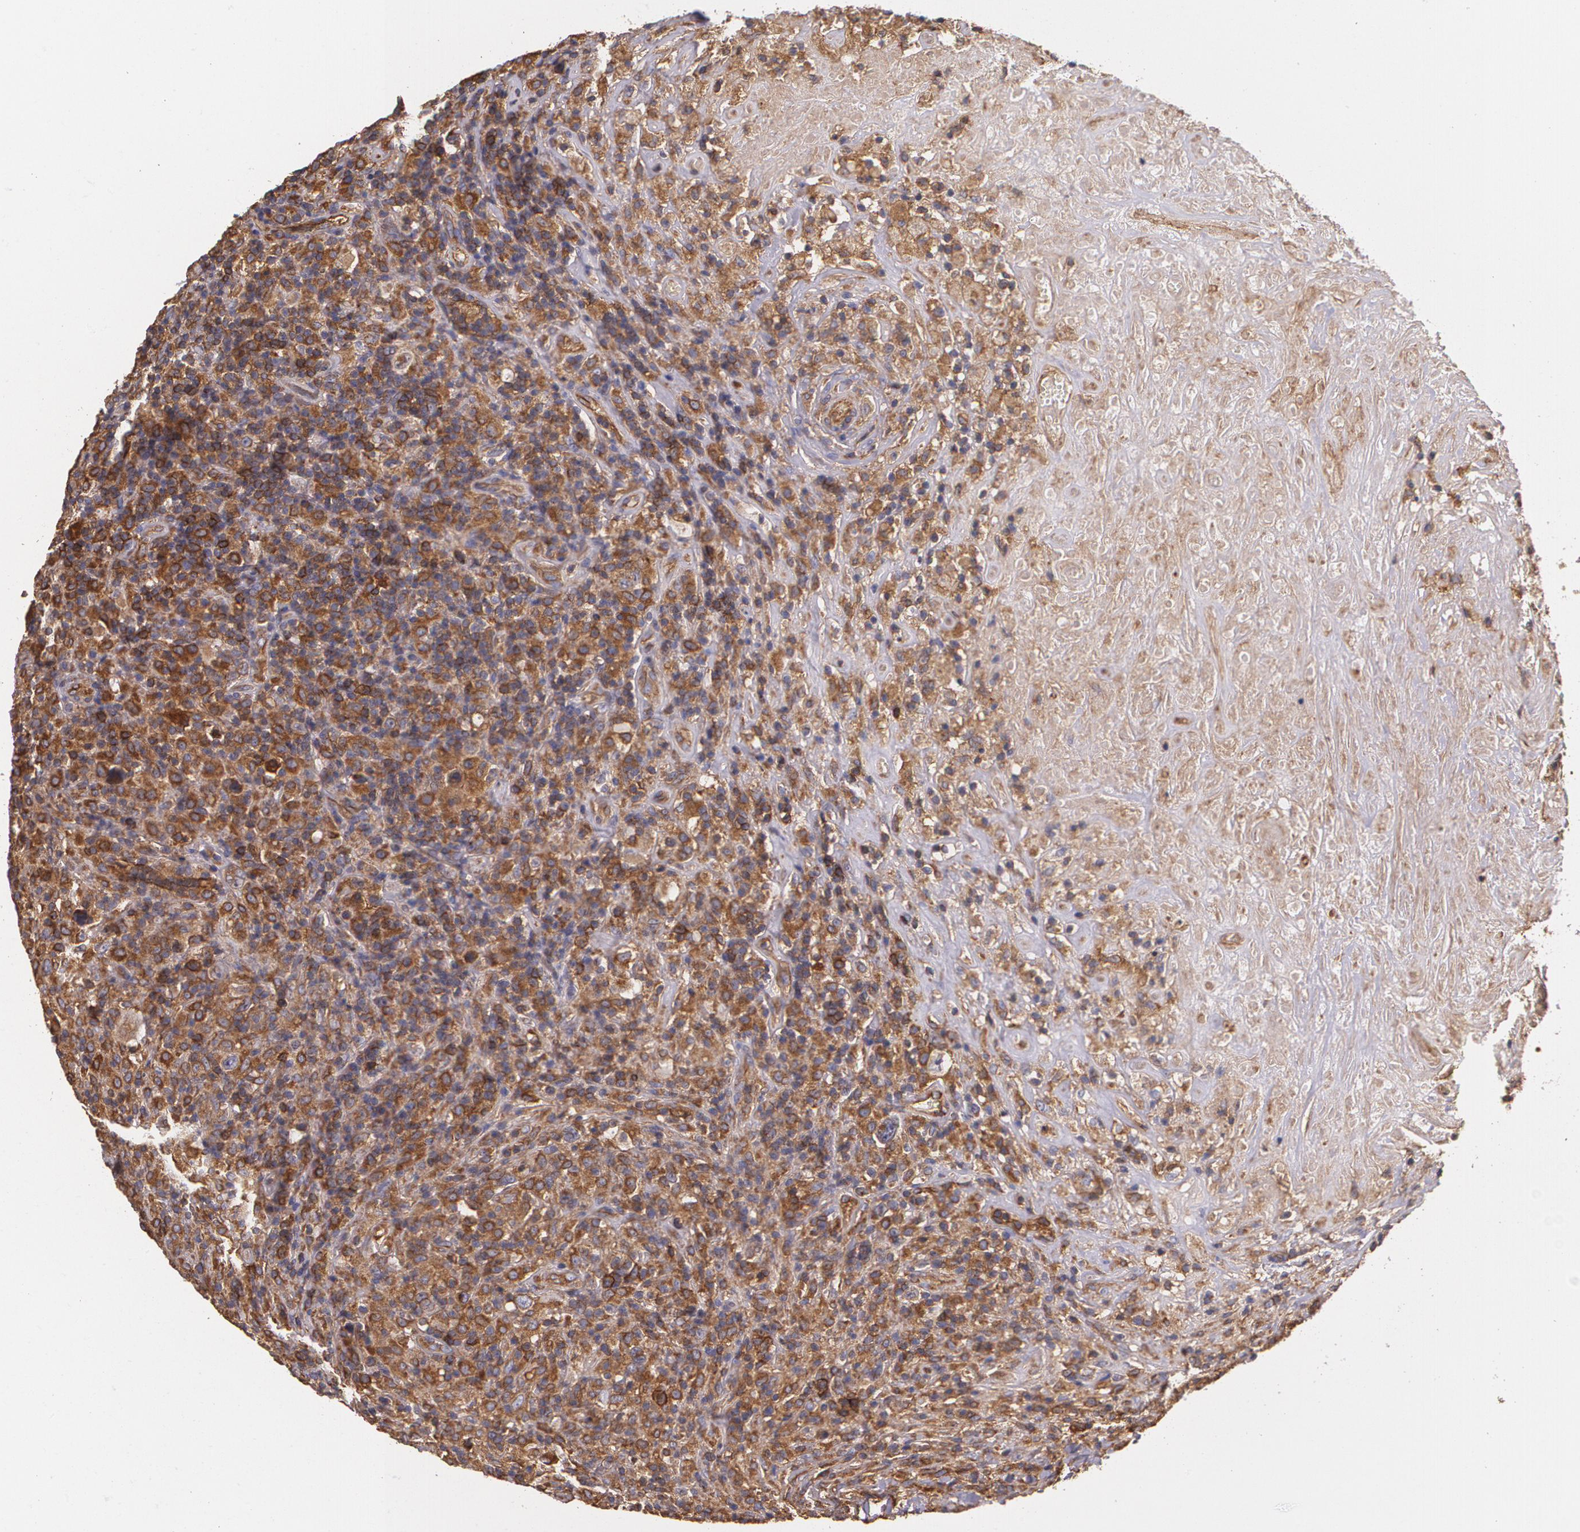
{"staining": {"intensity": "moderate", "quantity": ">75%", "location": "cytoplasmic/membranous"}, "tissue": "lymphoma", "cell_type": "Tumor cells", "image_type": "cancer", "snomed": [{"axis": "morphology", "description": "Hodgkin's disease, NOS"}, {"axis": "topography", "description": "Lymph node"}], "caption": "The micrograph exhibits a brown stain indicating the presence of a protein in the cytoplasmic/membranous of tumor cells in Hodgkin's disease.", "gene": "B2M", "patient": {"sex": "male", "age": 46}}